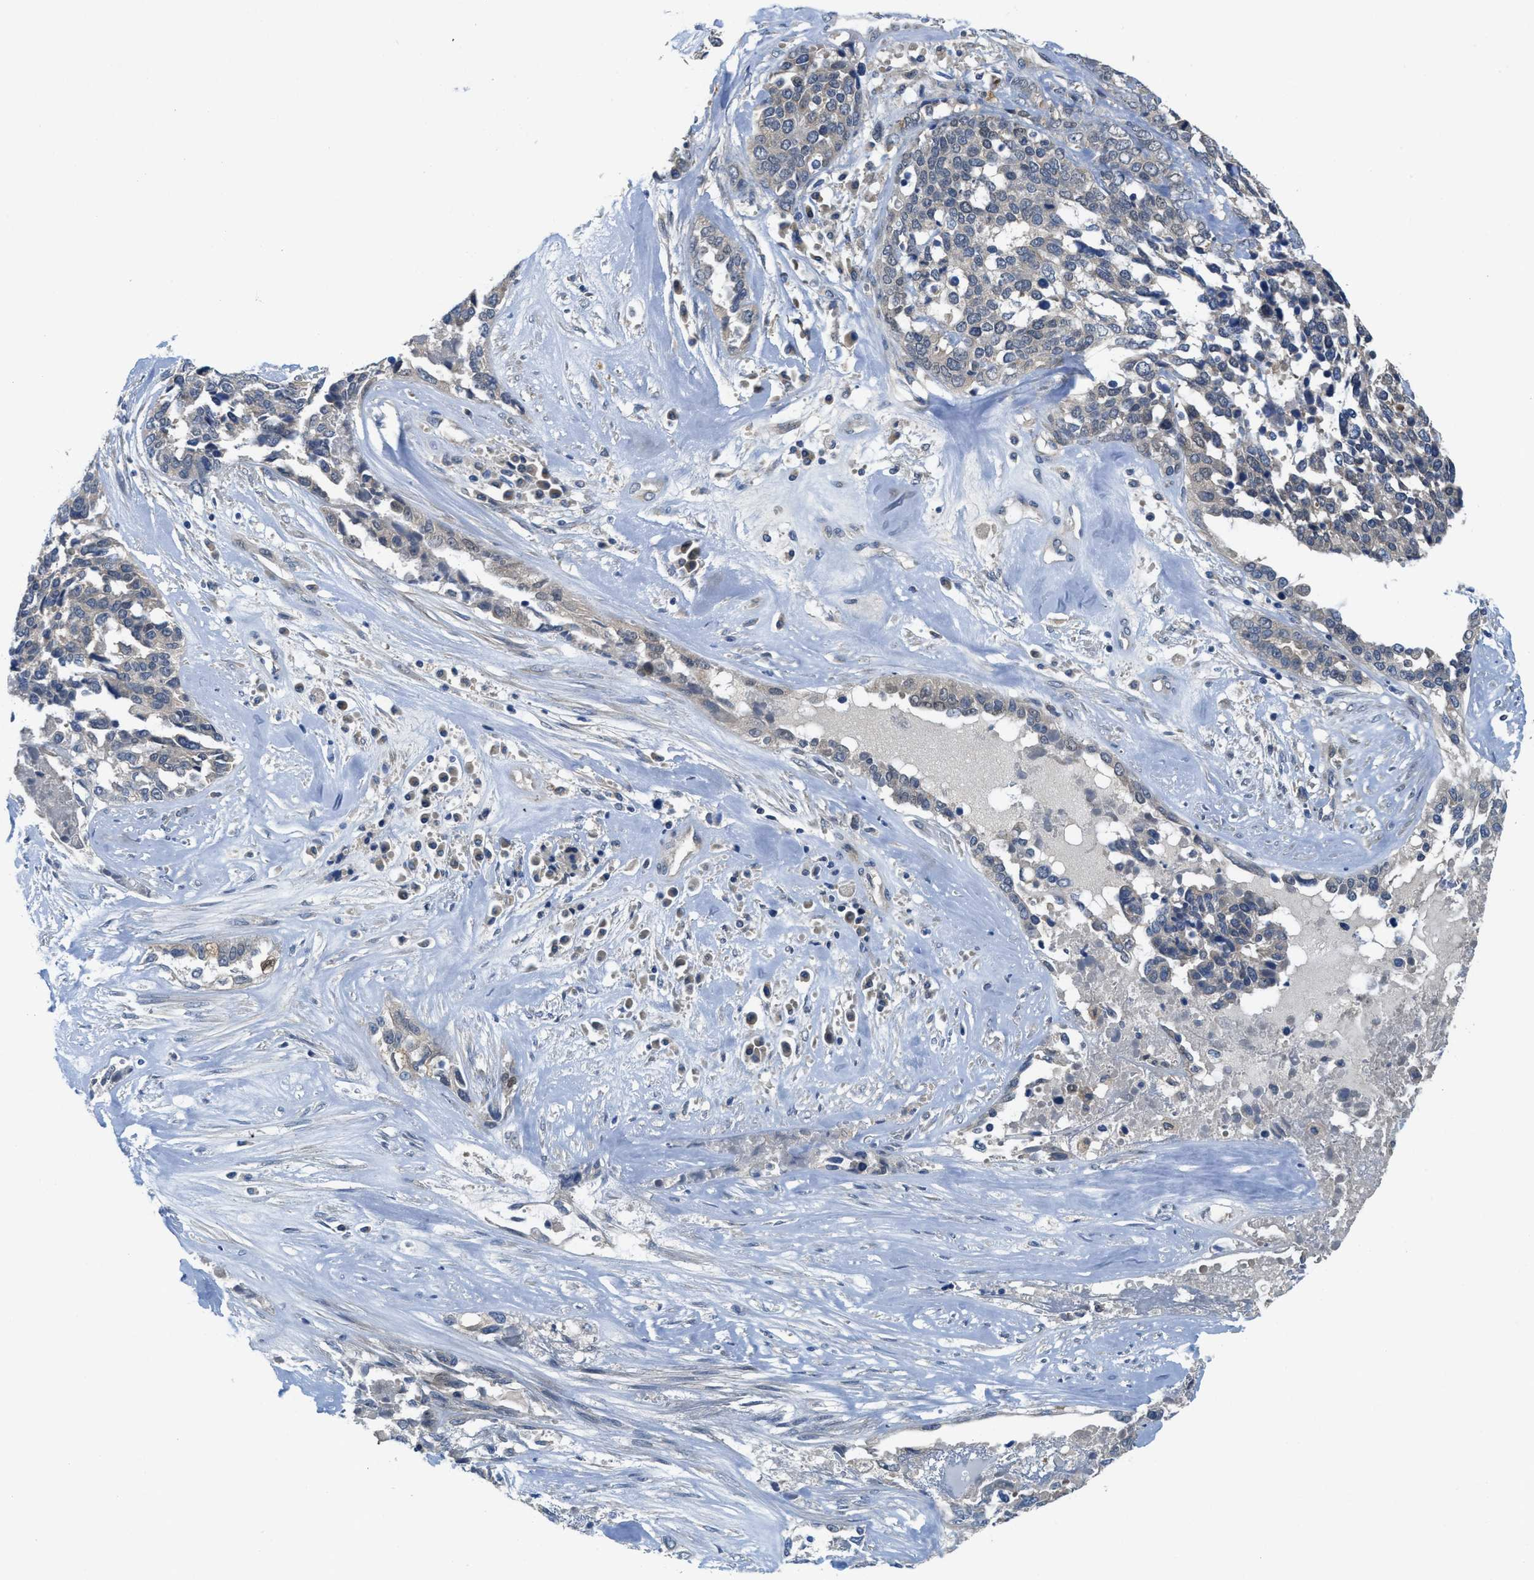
{"staining": {"intensity": "negative", "quantity": "none", "location": "none"}, "tissue": "ovarian cancer", "cell_type": "Tumor cells", "image_type": "cancer", "snomed": [{"axis": "morphology", "description": "Cystadenocarcinoma, serous, NOS"}, {"axis": "topography", "description": "Ovary"}], "caption": "Serous cystadenocarcinoma (ovarian) stained for a protein using IHC exhibits no expression tumor cells.", "gene": "RIPK2", "patient": {"sex": "female", "age": 44}}